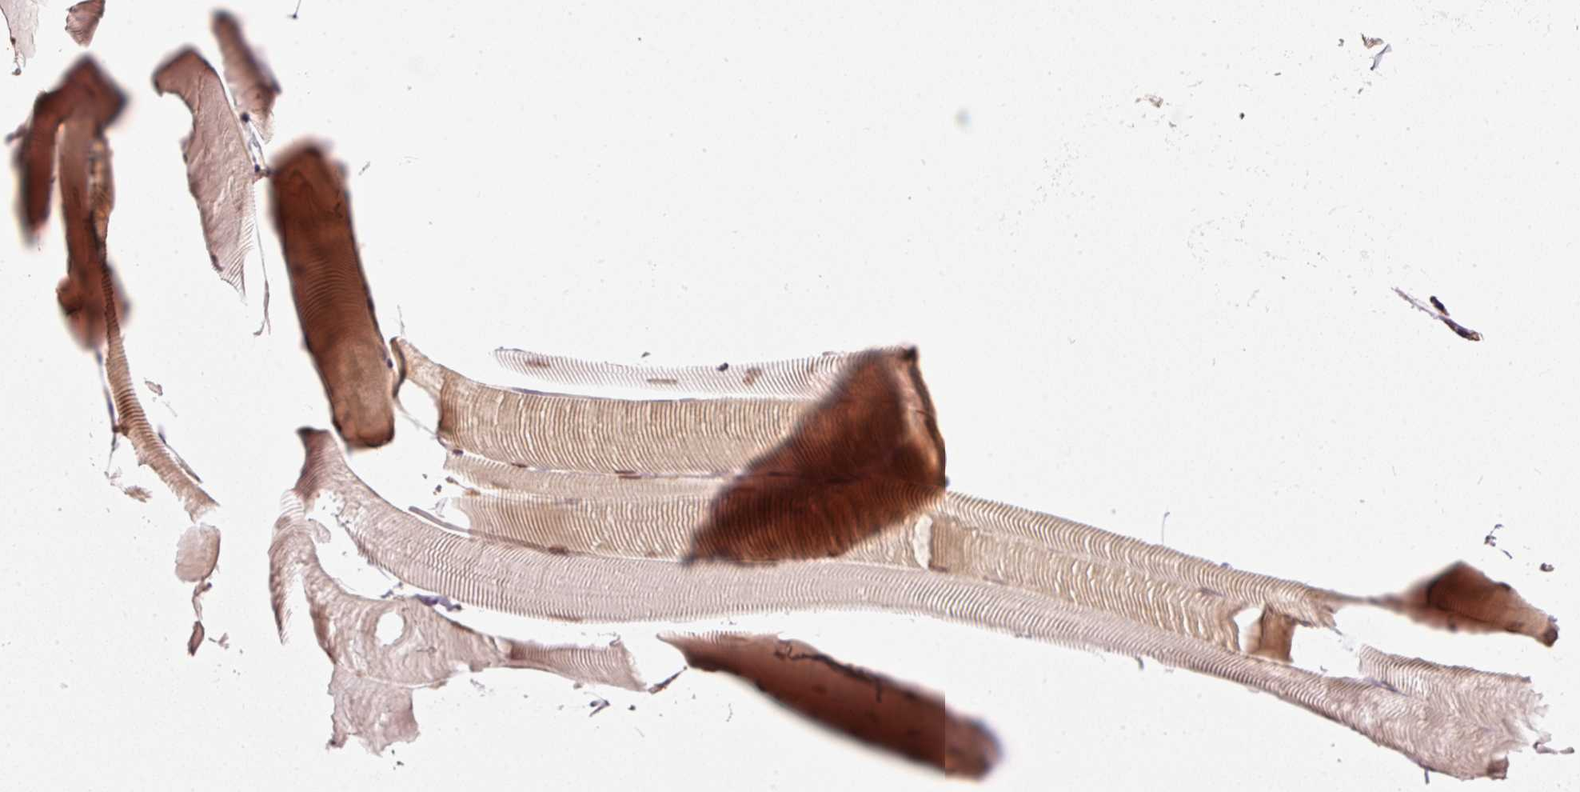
{"staining": {"intensity": "moderate", "quantity": ">75%", "location": "cytoplasmic/membranous"}, "tissue": "skeletal muscle", "cell_type": "Myocytes", "image_type": "normal", "snomed": [{"axis": "morphology", "description": "Normal tissue, NOS"}, {"axis": "topography", "description": "Skeletal muscle"}], "caption": "Approximately >75% of myocytes in unremarkable skeletal muscle show moderate cytoplasmic/membranous protein staining as visualized by brown immunohistochemical staining.", "gene": "PSMD1", "patient": {"sex": "male", "age": 25}}